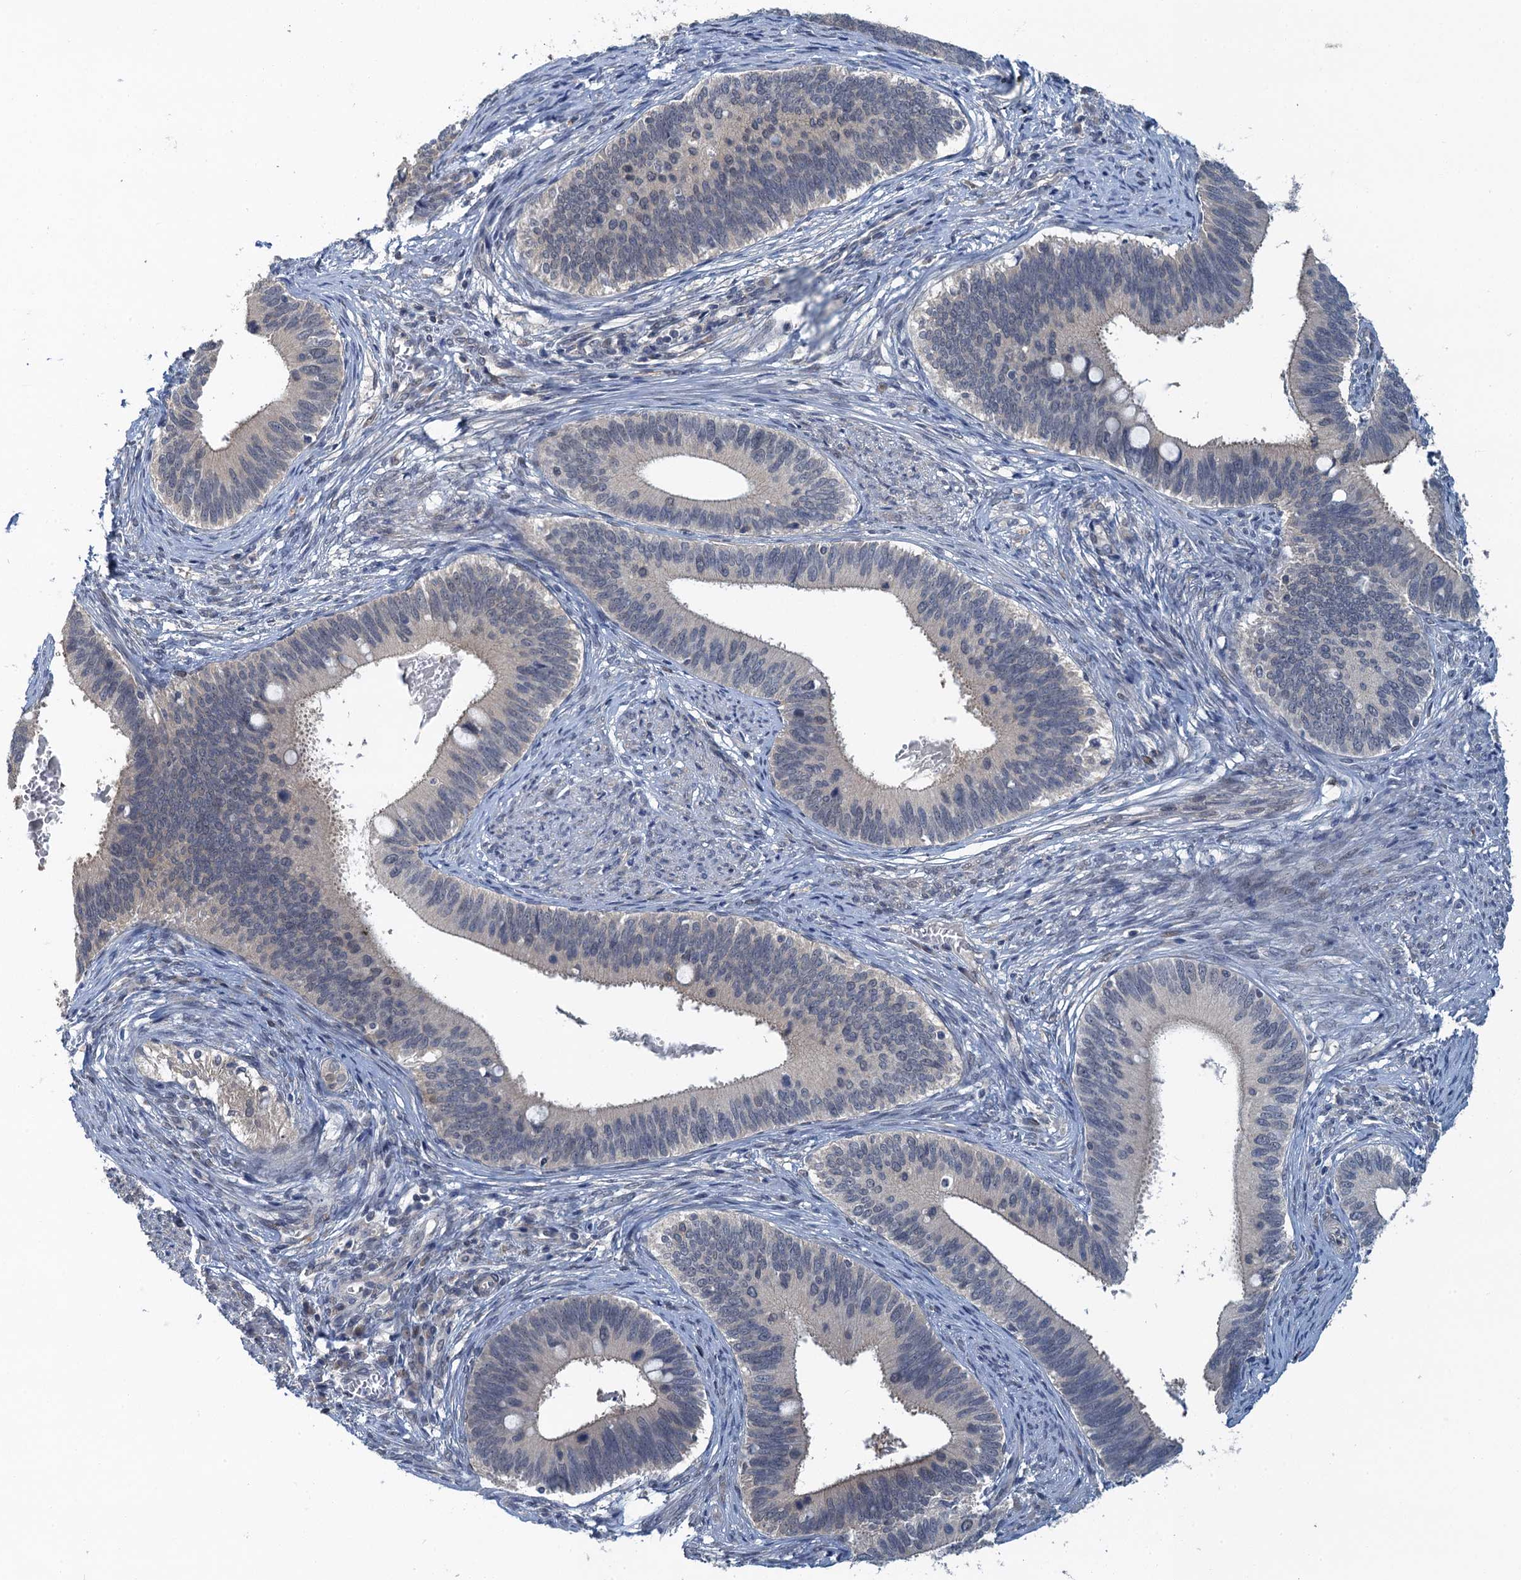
{"staining": {"intensity": "negative", "quantity": "none", "location": "none"}, "tissue": "cervical cancer", "cell_type": "Tumor cells", "image_type": "cancer", "snomed": [{"axis": "morphology", "description": "Adenocarcinoma, NOS"}, {"axis": "topography", "description": "Cervix"}], "caption": "DAB immunohistochemical staining of cervical cancer reveals no significant staining in tumor cells.", "gene": "MRFAP1", "patient": {"sex": "female", "age": 42}}